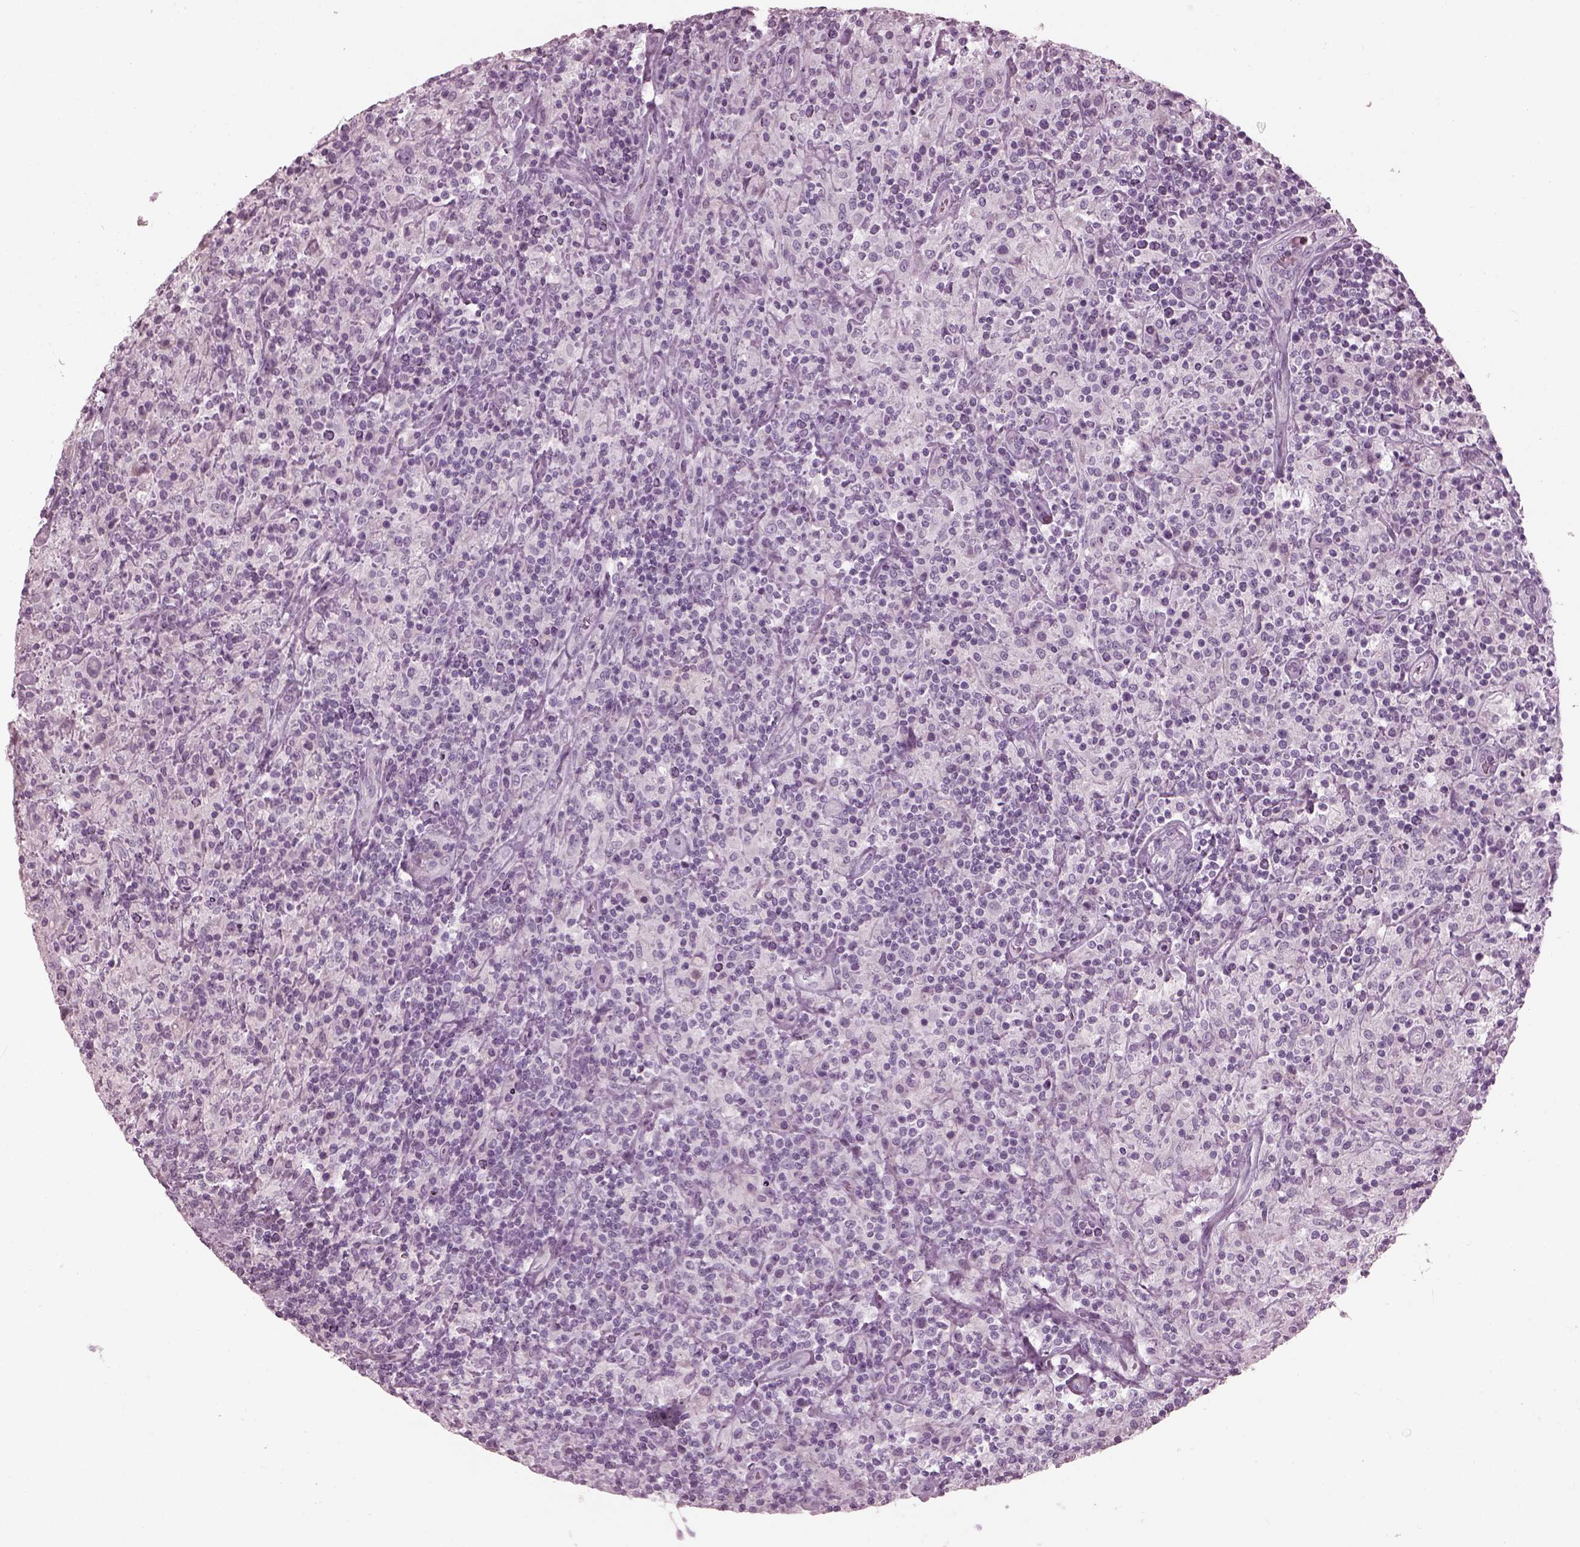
{"staining": {"intensity": "negative", "quantity": "none", "location": "none"}, "tissue": "lymphoma", "cell_type": "Tumor cells", "image_type": "cancer", "snomed": [{"axis": "morphology", "description": "Hodgkin's disease, NOS"}, {"axis": "topography", "description": "Lymph node"}], "caption": "The photomicrograph displays no significant staining in tumor cells of lymphoma.", "gene": "SAXO2", "patient": {"sex": "male", "age": 70}}